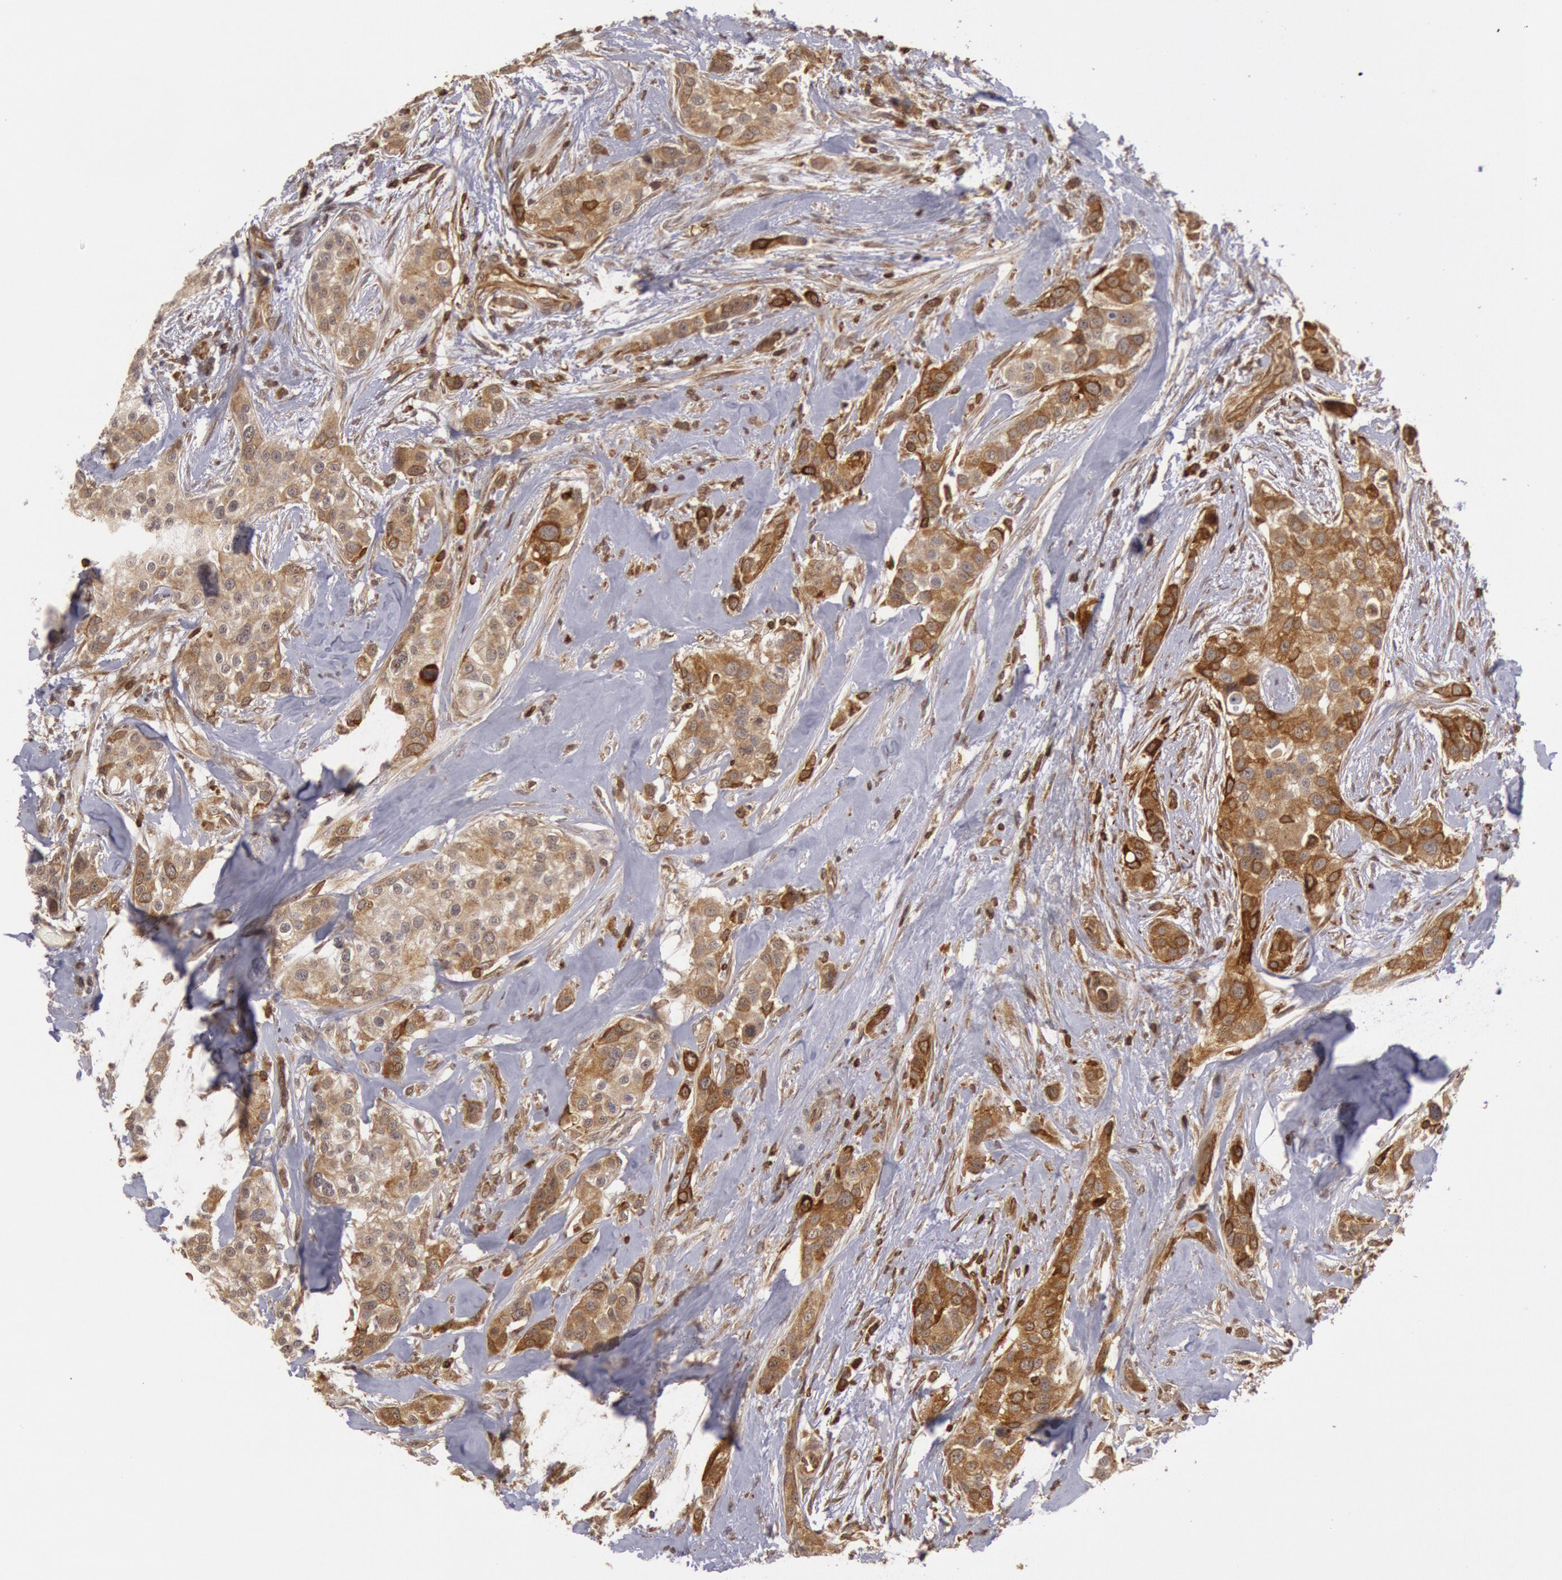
{"staining": {"intensity": "moderate", "quantity": ">75%", "location": "cytoplasmic/membranous"}, "tissue": "breast cancer", "cell_type": "Tumor cells", "image_type": "cancer", "snomed": [{"axis": "morphology", "description": "Duct carcinoma"}, {"axis": "topography", "description": "Breast"}], "caption": "The micrograph reveals staining of breast cancer, revealing moderate cytoplasmic/membranous protein staining (brown color) within tumor cells.", "gene": "TAP2", "patient": {"sex": "female", "age": 45}}